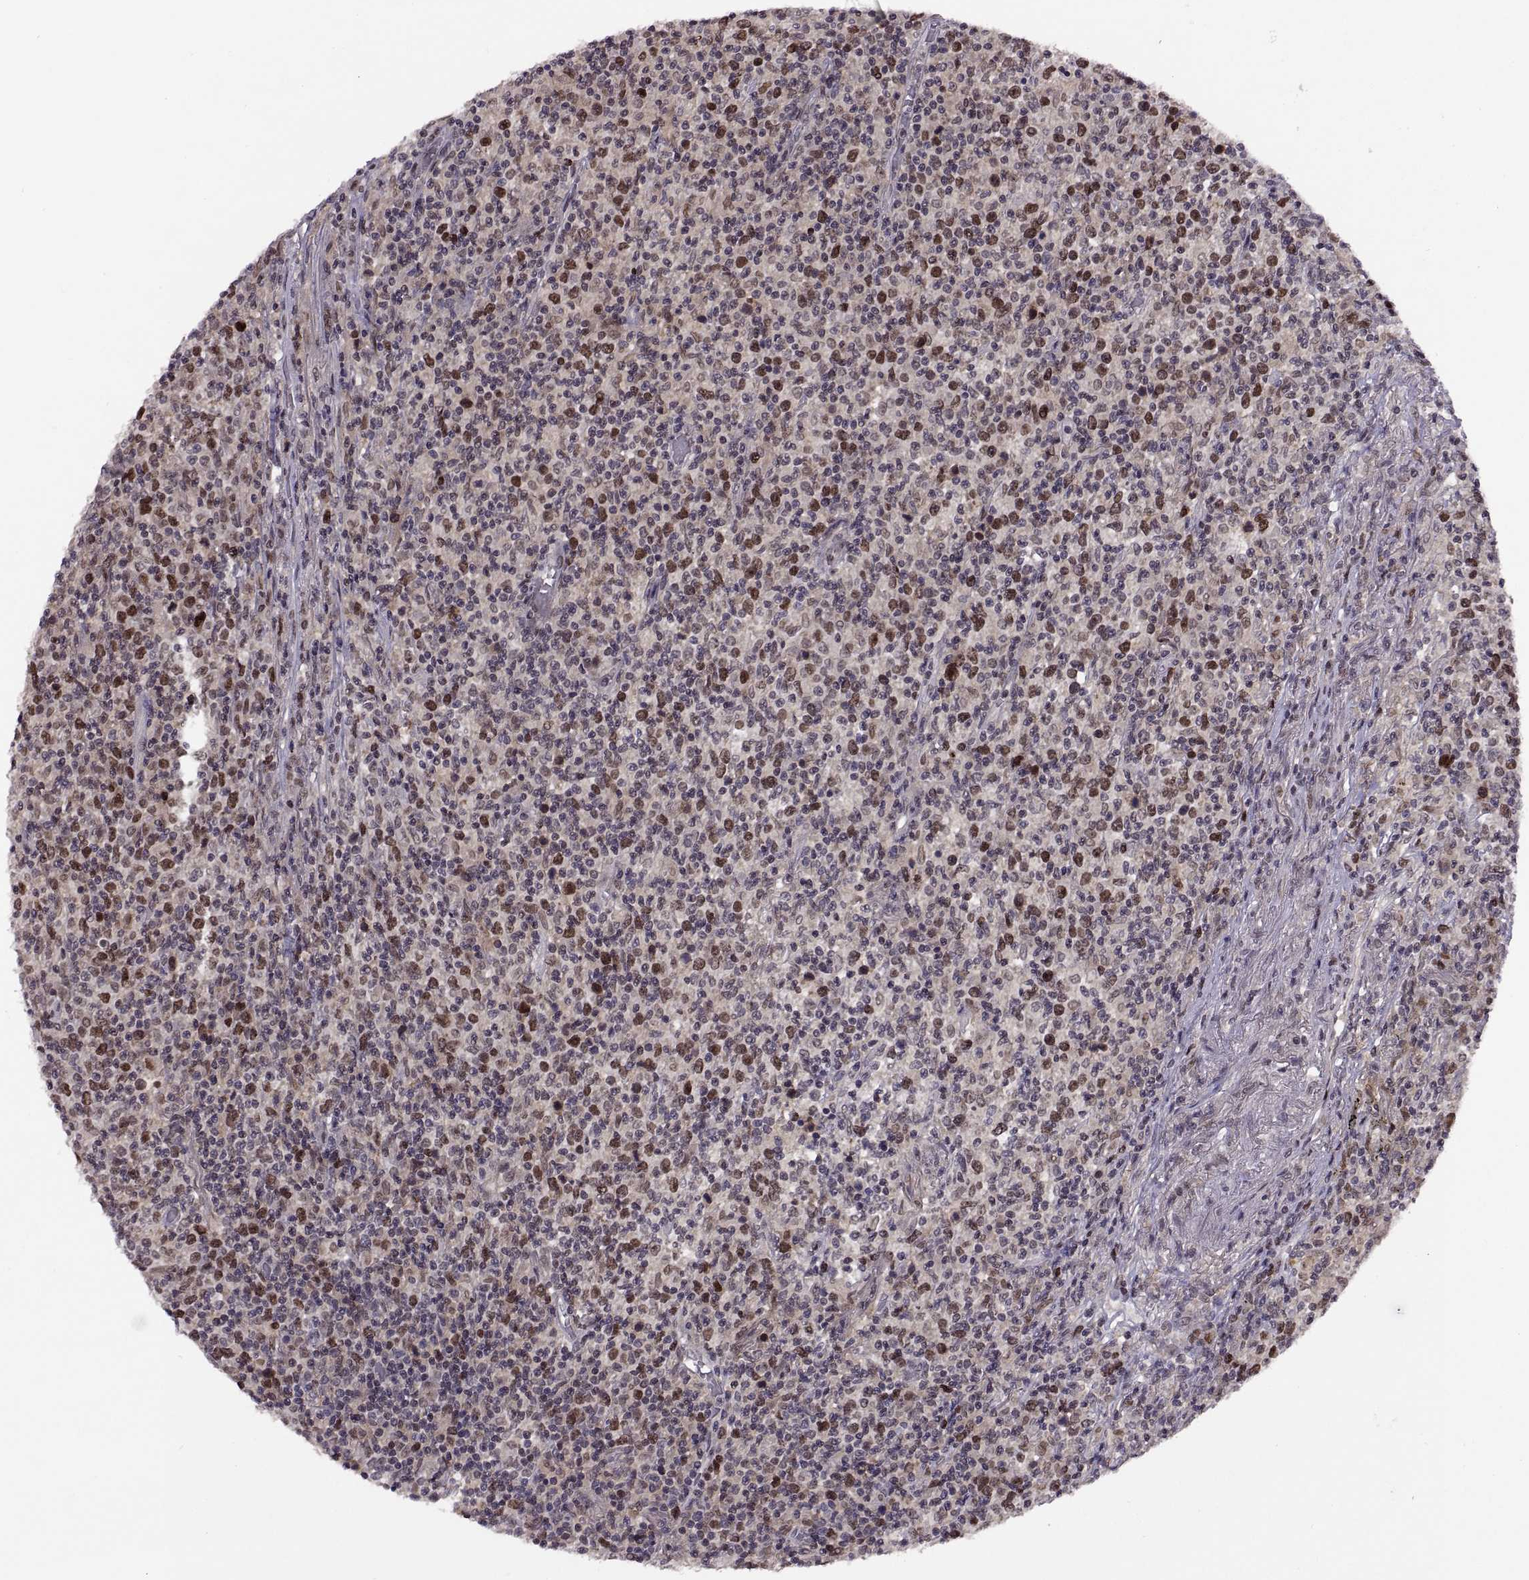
{"staining": {"intensity": "negative", "quantity": "none", "location": "none"}, "tissue": "lymphoma", "cell_type": "Tumor cells", "image_type": "cancer", "snomed": [{"axis": "morphology", "description": "Malignant lymphoma, non-Hodgkin's type, High grade"}, {"axis": "topography", "description": "Lung"}], "caption": "This photomicrograph is of malignant lymphoma, non-Hodgkin's type (high-grade) stained with immunohistochemistry (IHC) to label a protein in brown with the nuclei are counter-stained blue. There is no expression in tumor cells.", "gene": "CHFR", "patient": {"sex": "male", "age": 79}}